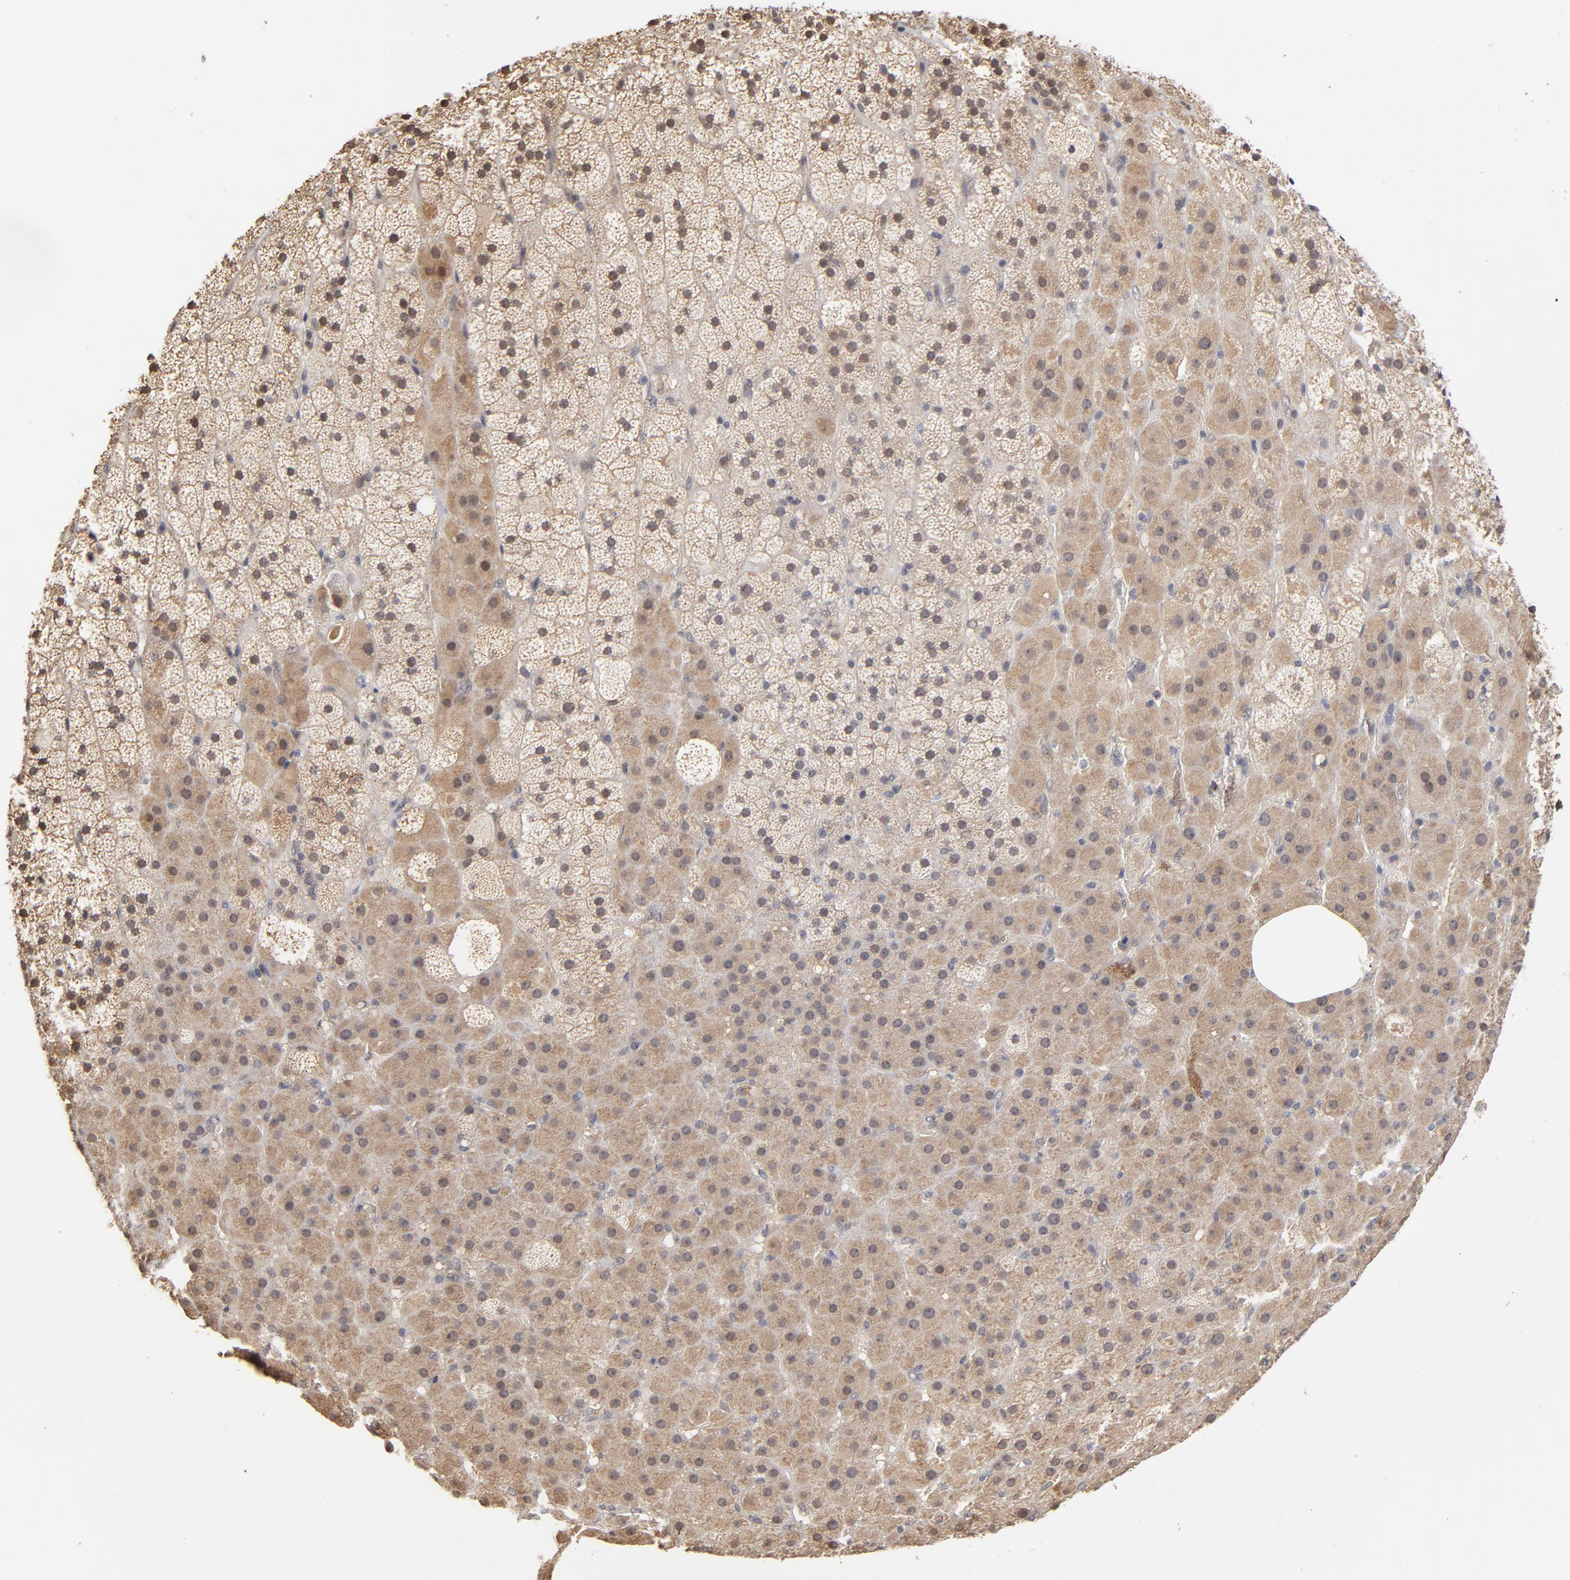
{"staining": {"intensity": "moderate", "quantity": ">75%", "location": "cytoplasmic/membranous"}, "tissue": "adrenal gland", "cell_type": "Glandular cells", "image_type": "normal", "snomed": [{"axis": "morphology", "description": "Normal tissue, NOS"}, {"axis": "topography", "description": "Adrenal gland"}], "caption": "Moderate cytoplasmic/membranous protein staining is present in about >75% of glandular cells in adrenal gland. (DAB (3,3'-diaminobenzidine) IHC with brightfield microscopy, high magnification).", "gene": "ASB8", "patient": {"sex": "male", "age": 35}}